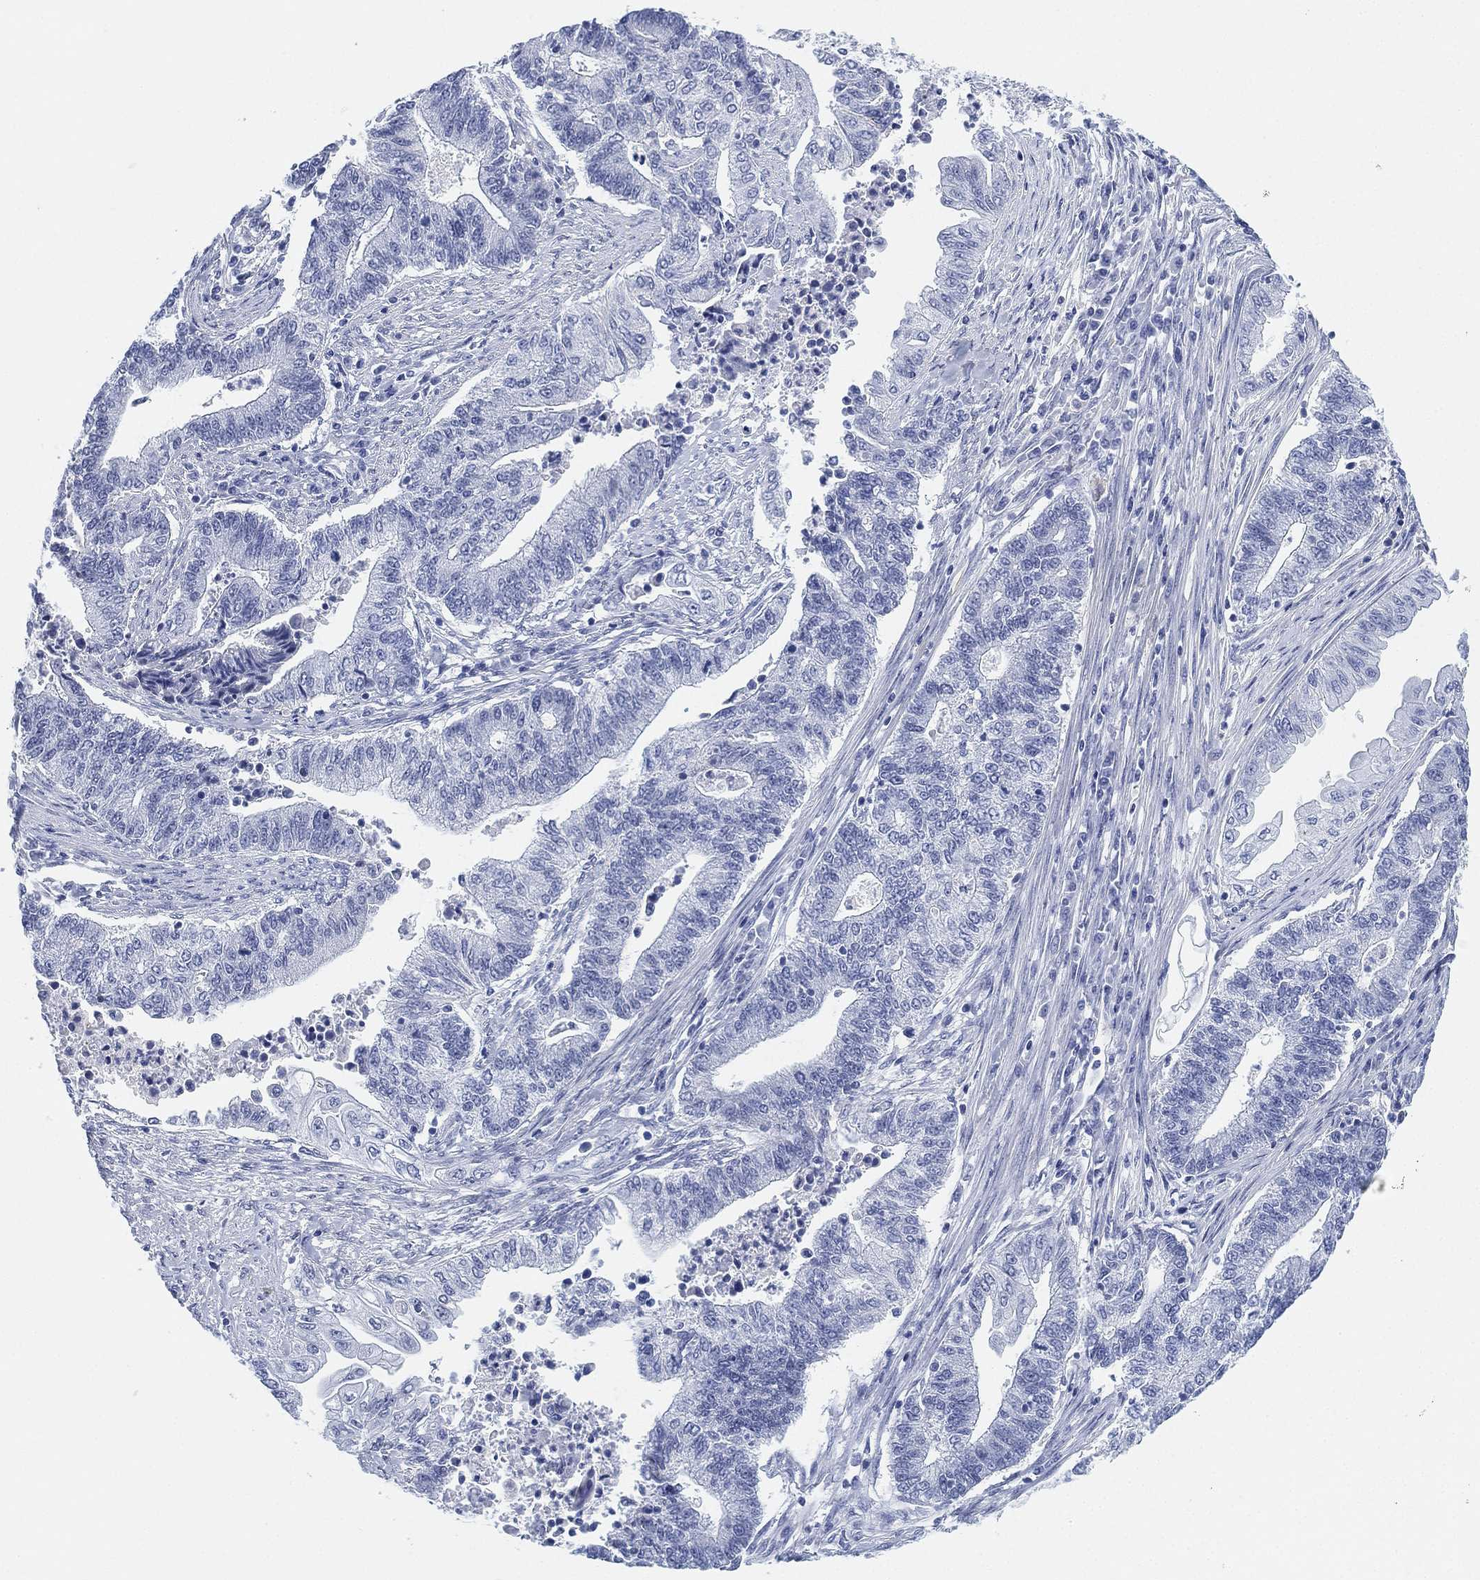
{"staining": {"intensity": "negative", "quantity": "none", "location": "none"}, "tissue": "endometrial cancer", "cell_type": "Tumor cells", "image_type": "cancer", "snomed": [{"axis": "morphology", "description": "Adenocarcinoma, NOS"}, {"axis": "topography", "description": "Uterus"}, {"axis": "topography", "description": "Endometrium"}], "caption": "An image of adenocarcinoma (endometrial) stained for a protein exhibits no brown staining in tumor cells.", "gene": "PSKH2", "patient": {"sex": "female", "age": 54}}